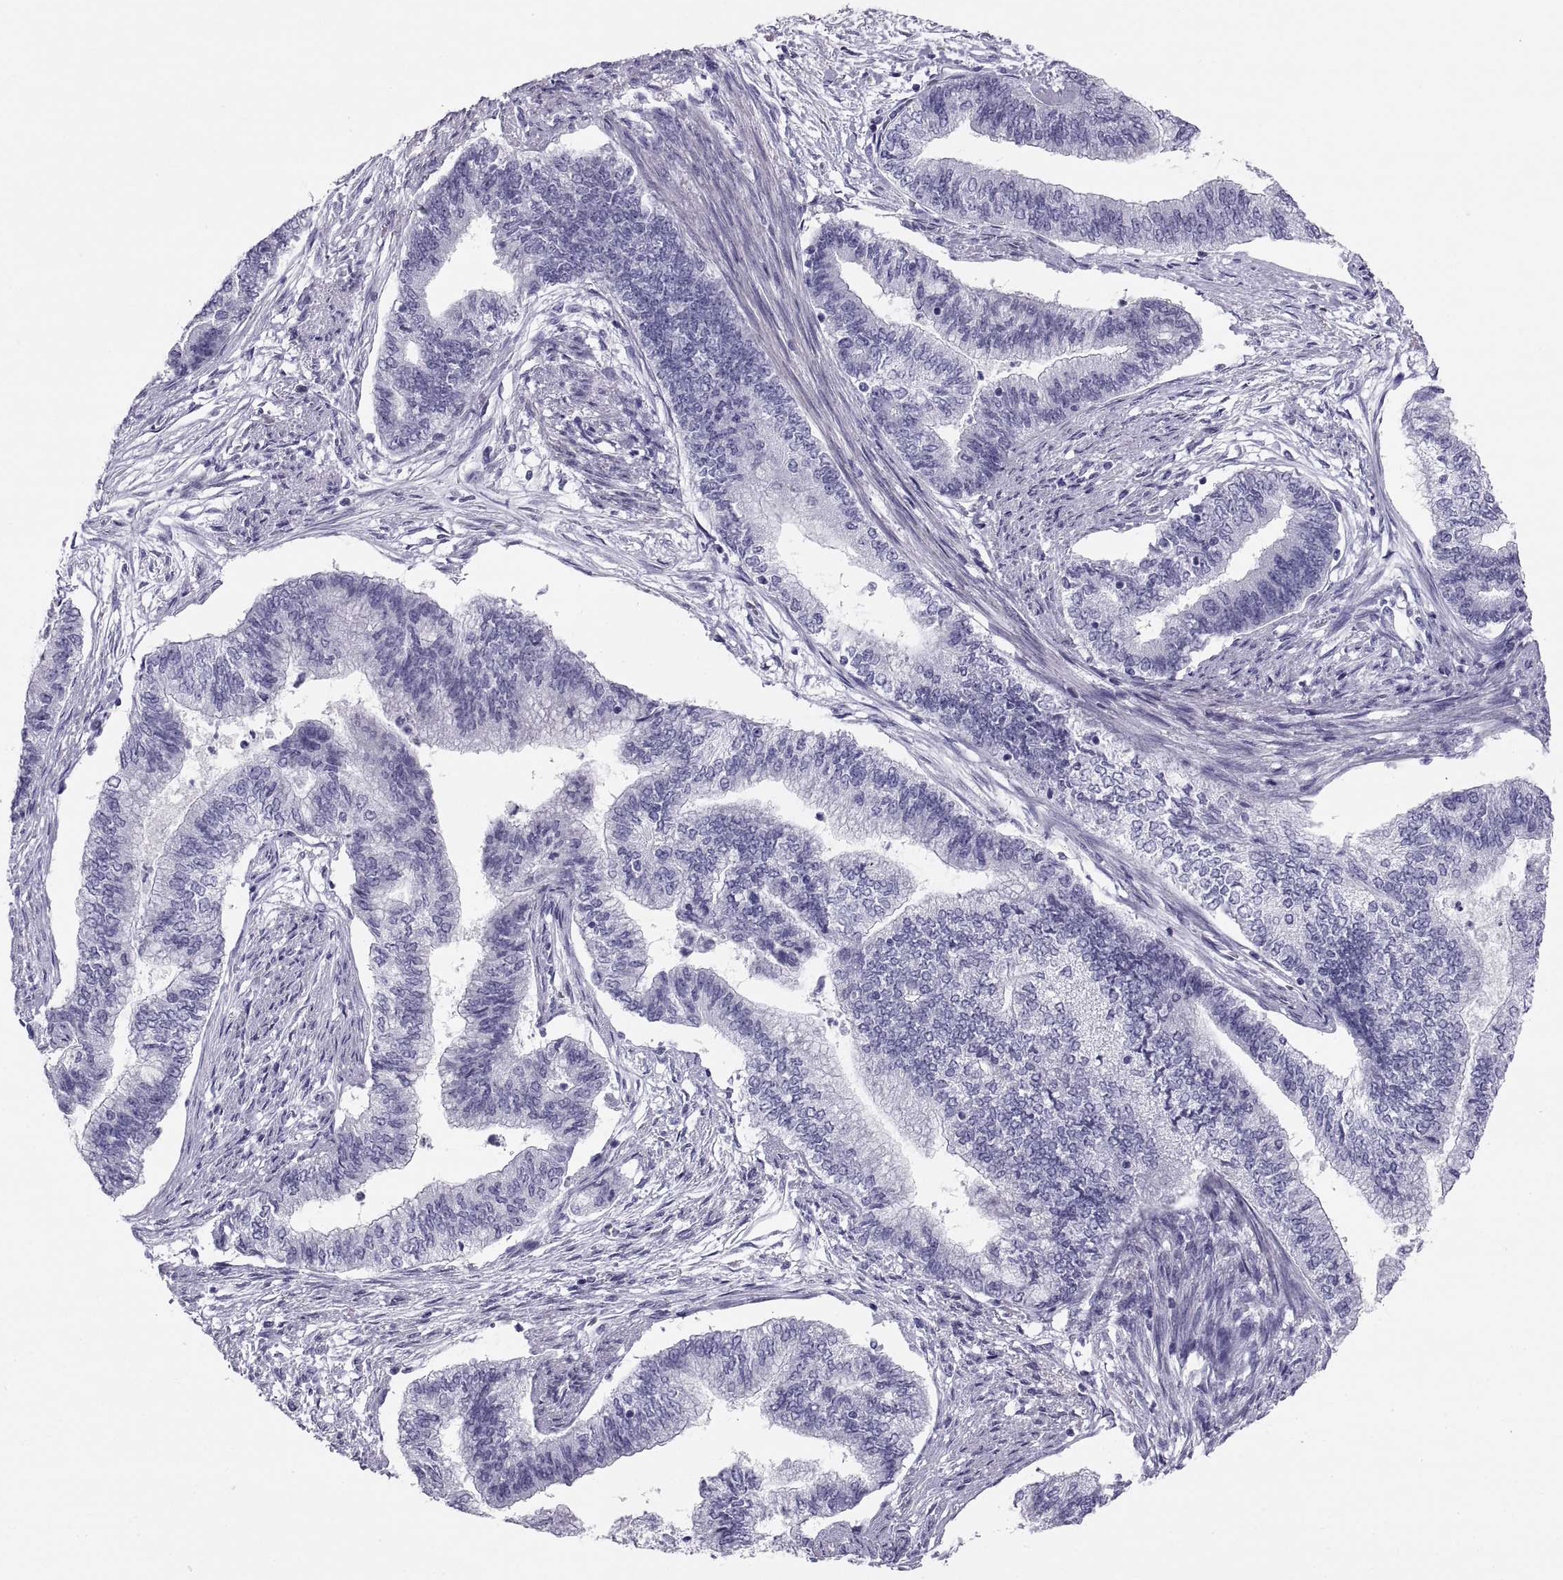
{"staining": {"intensity": "negative", "quantity": "none", "location": "none"}, "tissue": "endometrial cancer", "cell_type": "Tumor cells", "image_type": "cancer", "snomed": [{"axis": "morphology", "description": "Adenocarcinoma, NOS"}, {"axis": "topography", "description": "Endometrium"}], "caption": "Immunohistochemistry (IHC) image of neoplastic tissue: adenocarcinoma (endometrial) stained with DAB (3,3'-diaminobenzidine) demonstrates no significant protein staining in tumor cells.", "gene": "CT47A10", "patient": {"sex": "female", "age": 65}}